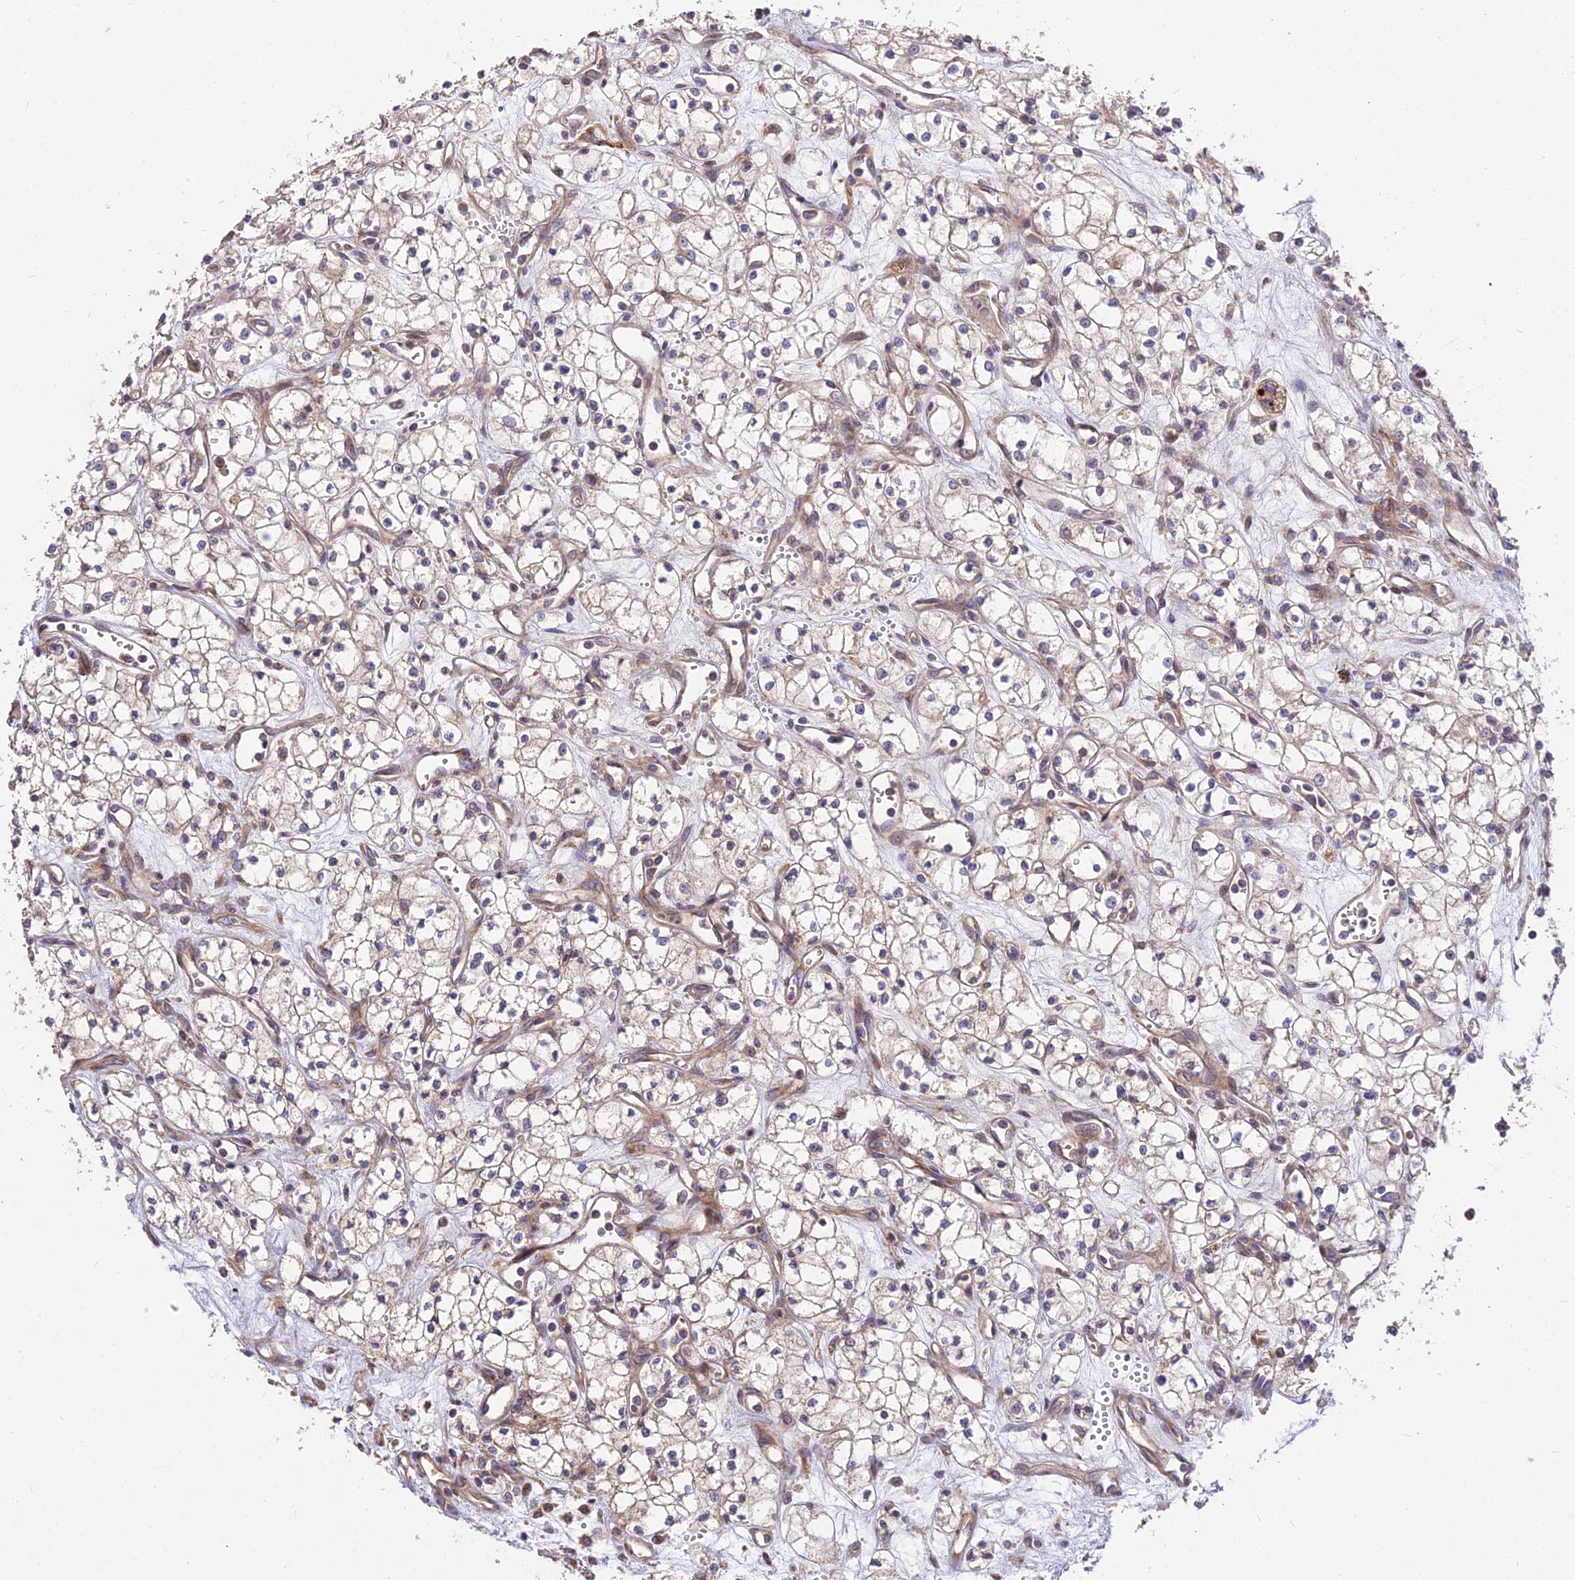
{"staining": {"intensity": "negative", "quantity": "none", "location": "none"}, "tissue": "renal cancer", "cell_type": "Tumor cells", "image_type": "cancer", "snomed": [{"axis": "morphology", "description": "Adenocarcinoma, NOS"}, {"axis": "topography", "description": "Kidney"}], "caption": "This is an IHC histopathology image of human renal cancer. There is no staining in tumor cells.", "gene": "ROCK1", "patient": {"sex": "male", "age": 59}}